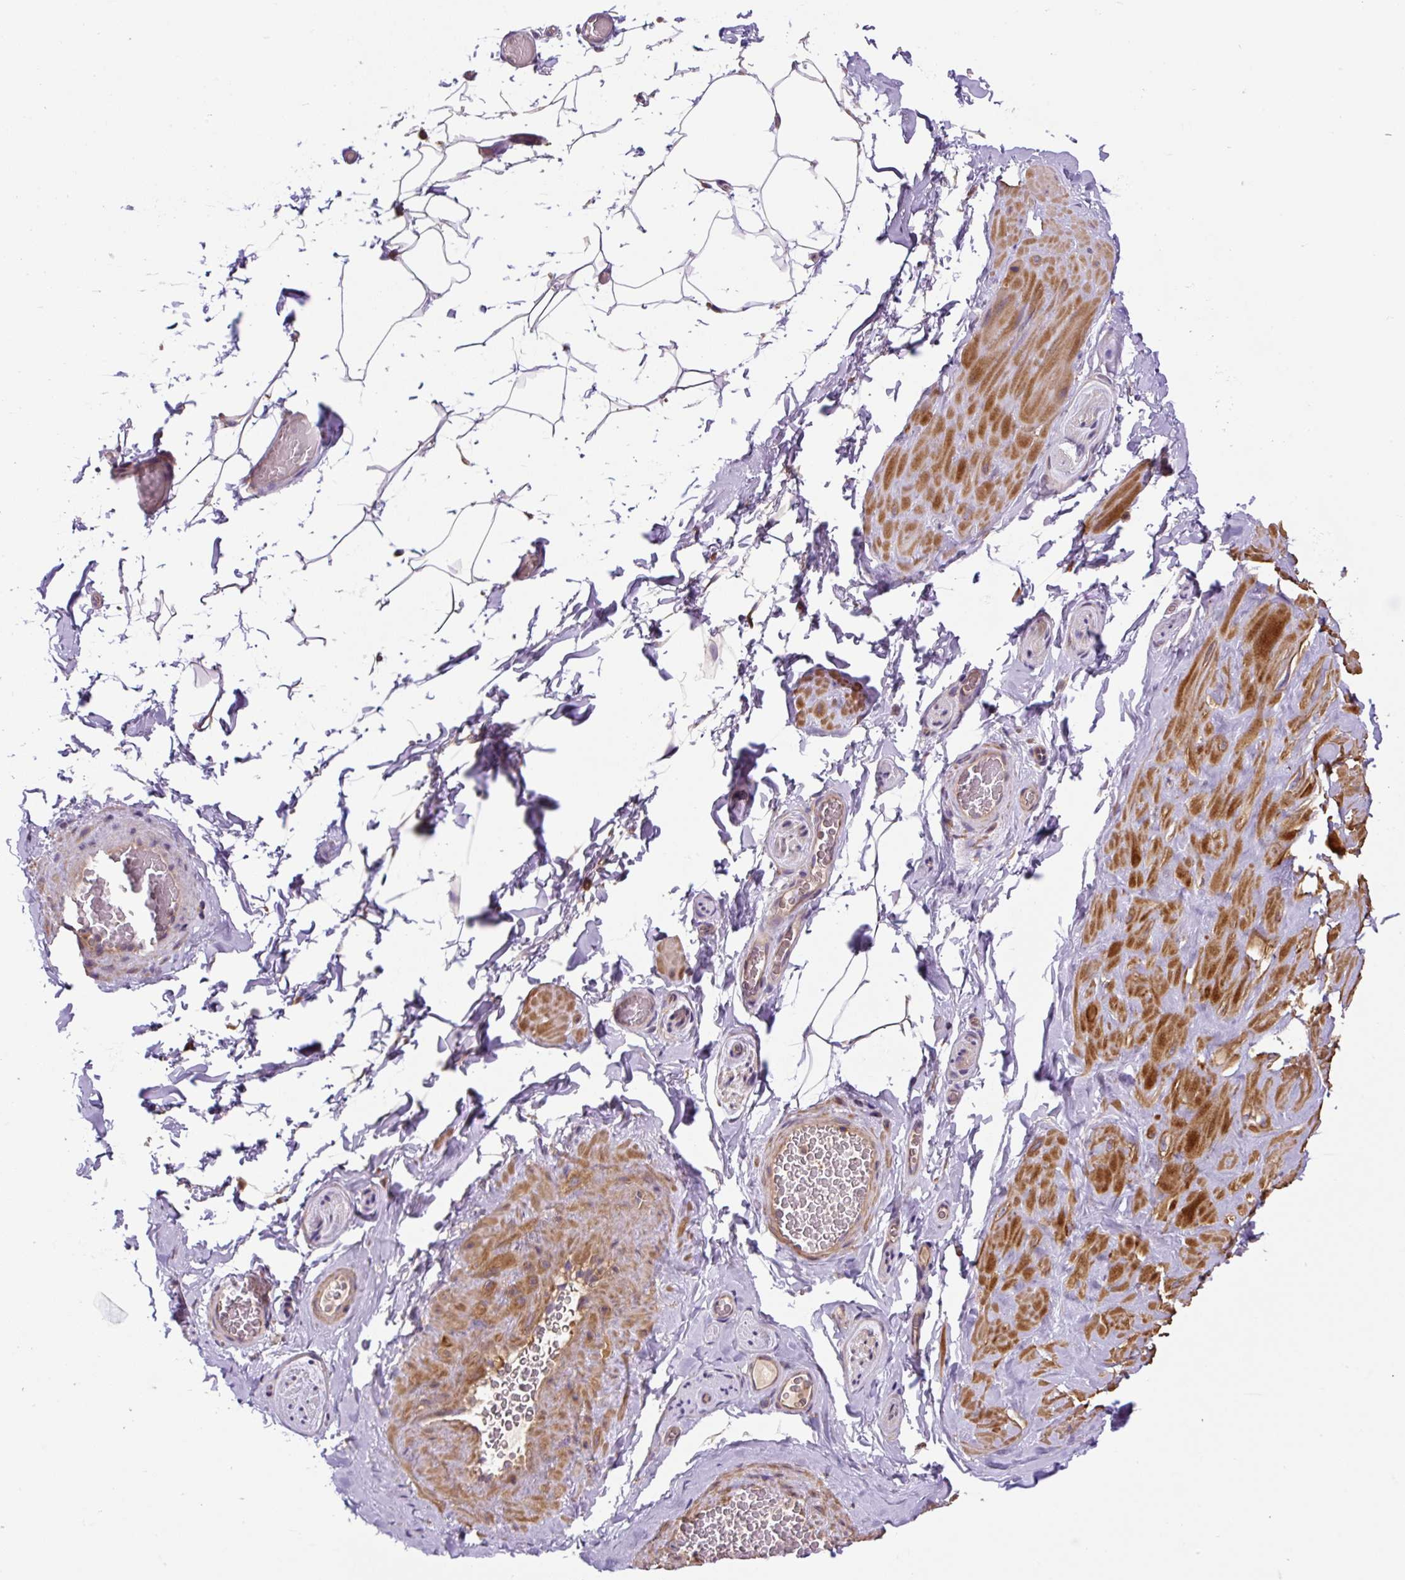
{"staining": {"intensity": "negative", "quantity": "none", "location": "none"}, "tissue": "adipose tissue", "cell_type": "Adipocytes", "image_type": "normal", "snomed": [{"axis": "morphology", "description": "Normal tissue, NOS"}, {"axis": "topography", "description": "Vascular tissue"}, {"axis": "topography", "description": "Peripheral nerve tissue"}], "caption": "Adipocytes are negative for brown protein staining in normal adipose tissue. The staining was performed using DAB (3,3'-diaminobenzidine) to visualize the protein expression in brown, while the nuclei were stained in blue with hematoxylin (Magnification: 20x).", "gene": "CCDC28A", "patient": {"sex": "male", "age": 41}}